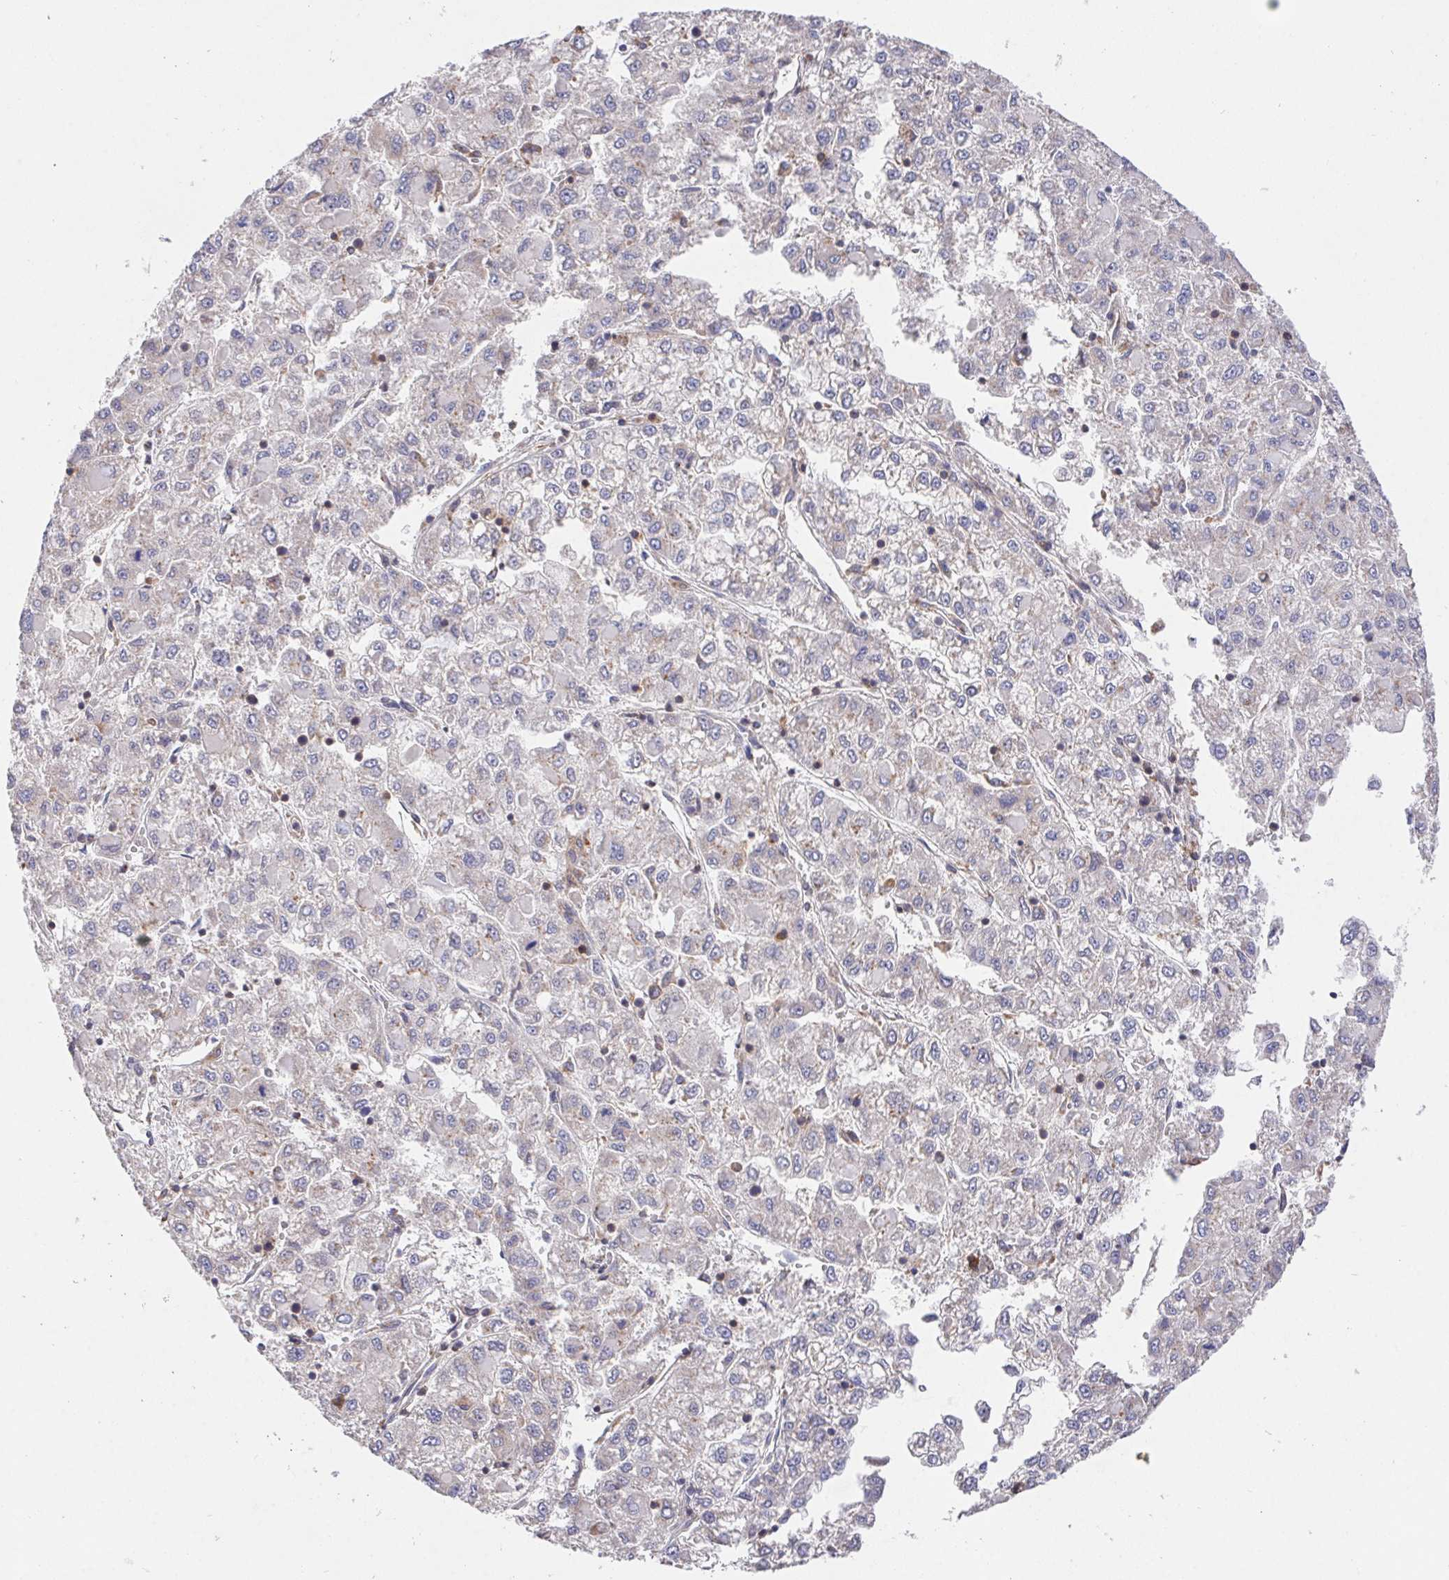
{"staining": {"intensity": "negative", "quantity": "none", "location": "none"}, "tissue": "liver cancer", "cell_type": "Tumor cells", "image_type": "cancer", "snomed": [{"axis": "morphology", "description": "Carcinoma, Hepatocellular, NOS"}, {"axis": "topography", "description": "Liver"}], "caption": "Tumor cells are negative for brown protein staining in liver cancer (hepatocellular carcinoma). The staining is performed using DAB (3,3'-diaminobenzidine) brown chromogen with nuclei counter-stained in using hematoxylin.", "gene": "FAM241A", "patient": {"sex": "male", "age": 40}}